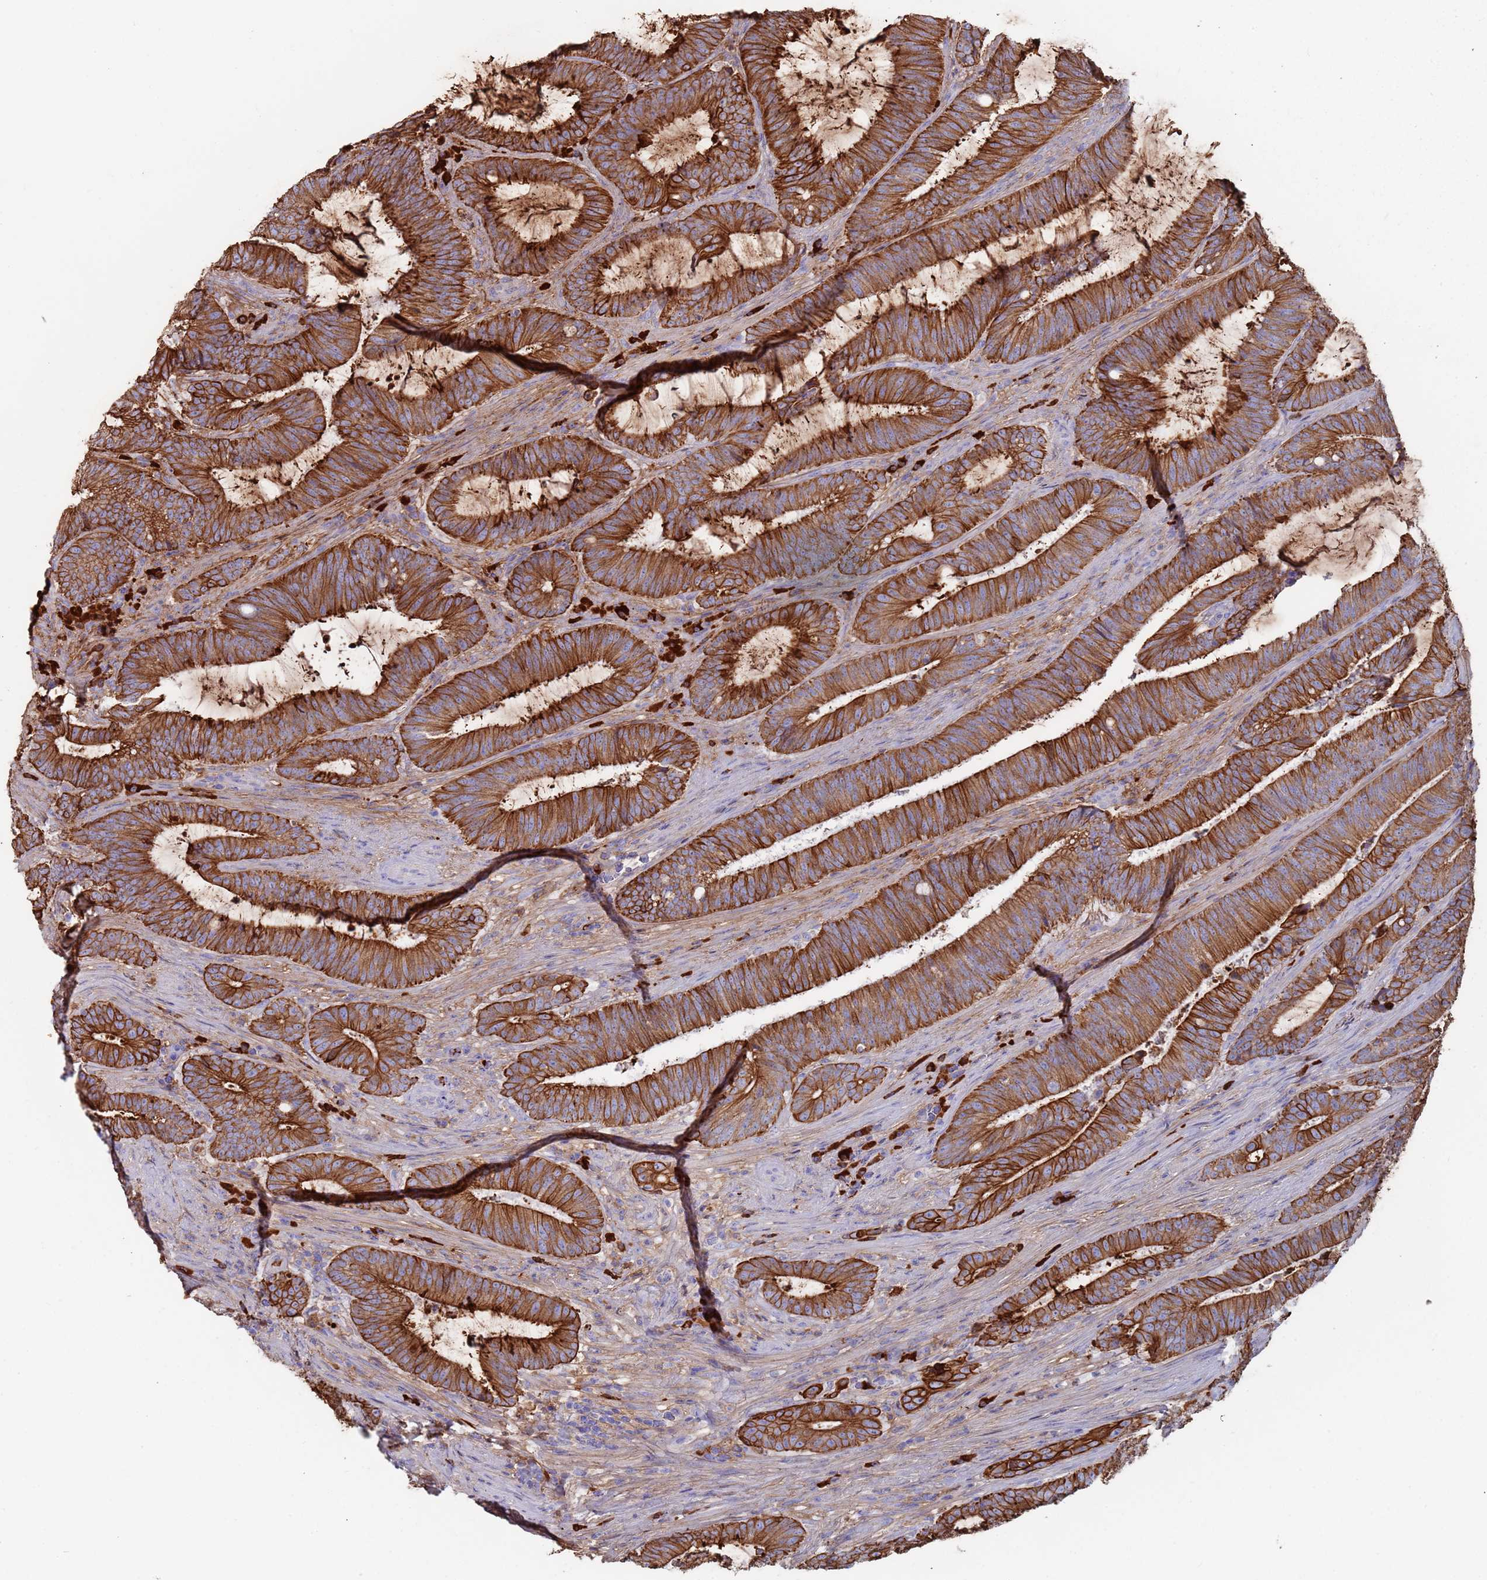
{"staining": {"intensity": "strong", "quantity": ">75%", "location": "cytoplasmic/membranous"}, "tissue": "colorectal cancer", "cell_type": "Tumor cells", "image_type": "cancer", "snomed": [{"axis": "morphology", "description": "Adenocarcinoma, NOS"}, {"axis": "topography", "description": "Colon"}], "caption": "A micrograph of colorectal cancer (adenocarcinoma) stained for a protein exhibits strong cytoplasmic/membranous brown staining in tumor cells. The staining was performed using DAB (3,3'-diaminobenzidine), with brown indicating positive protein expression. Nuclei are stained blue with hematoxylin.", "gene": "CYSLTR2", "patient": {"sex": "female", "age": 43}}